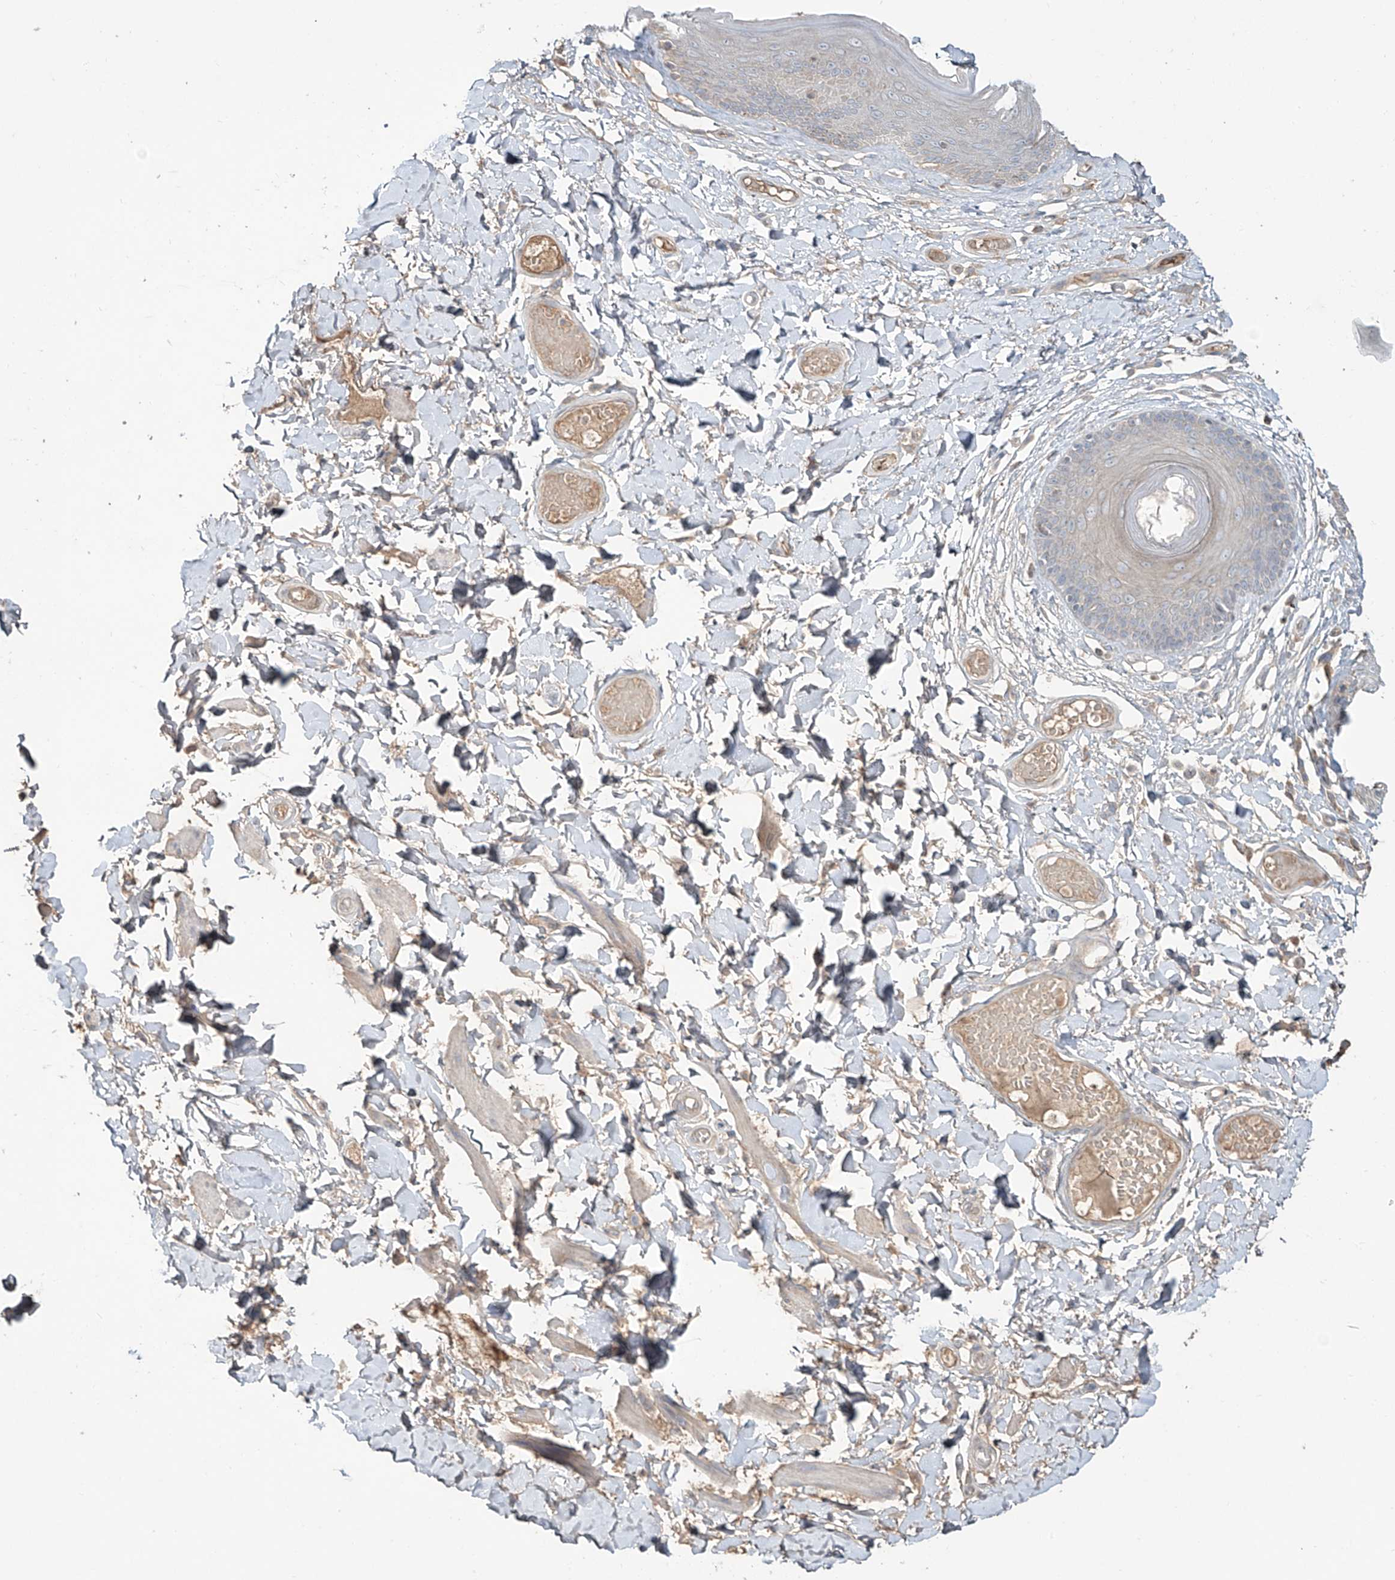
{"staining": {"intensity": "moderate", "quantity": "<25%", "location": "cytoplasmic/membranous"}, "tissue": "skin", "cell_type": "Epidermal cells", "image_type": "normal", "snomed": [{"axis": "morphology", "description": "Normal tissue, NOS"}, {"axis": "topography", "description": "Vulva"}], "caption": "Immunohistochemistry photomicrograph of normal human skin stained for a protein (brown), which exhibits low levels of moderate cytoplasmic/membranous expression in about <25% of epidermal cells.", "gene": "ERO1A", "patient": {"sex": "female", "age": 73}}